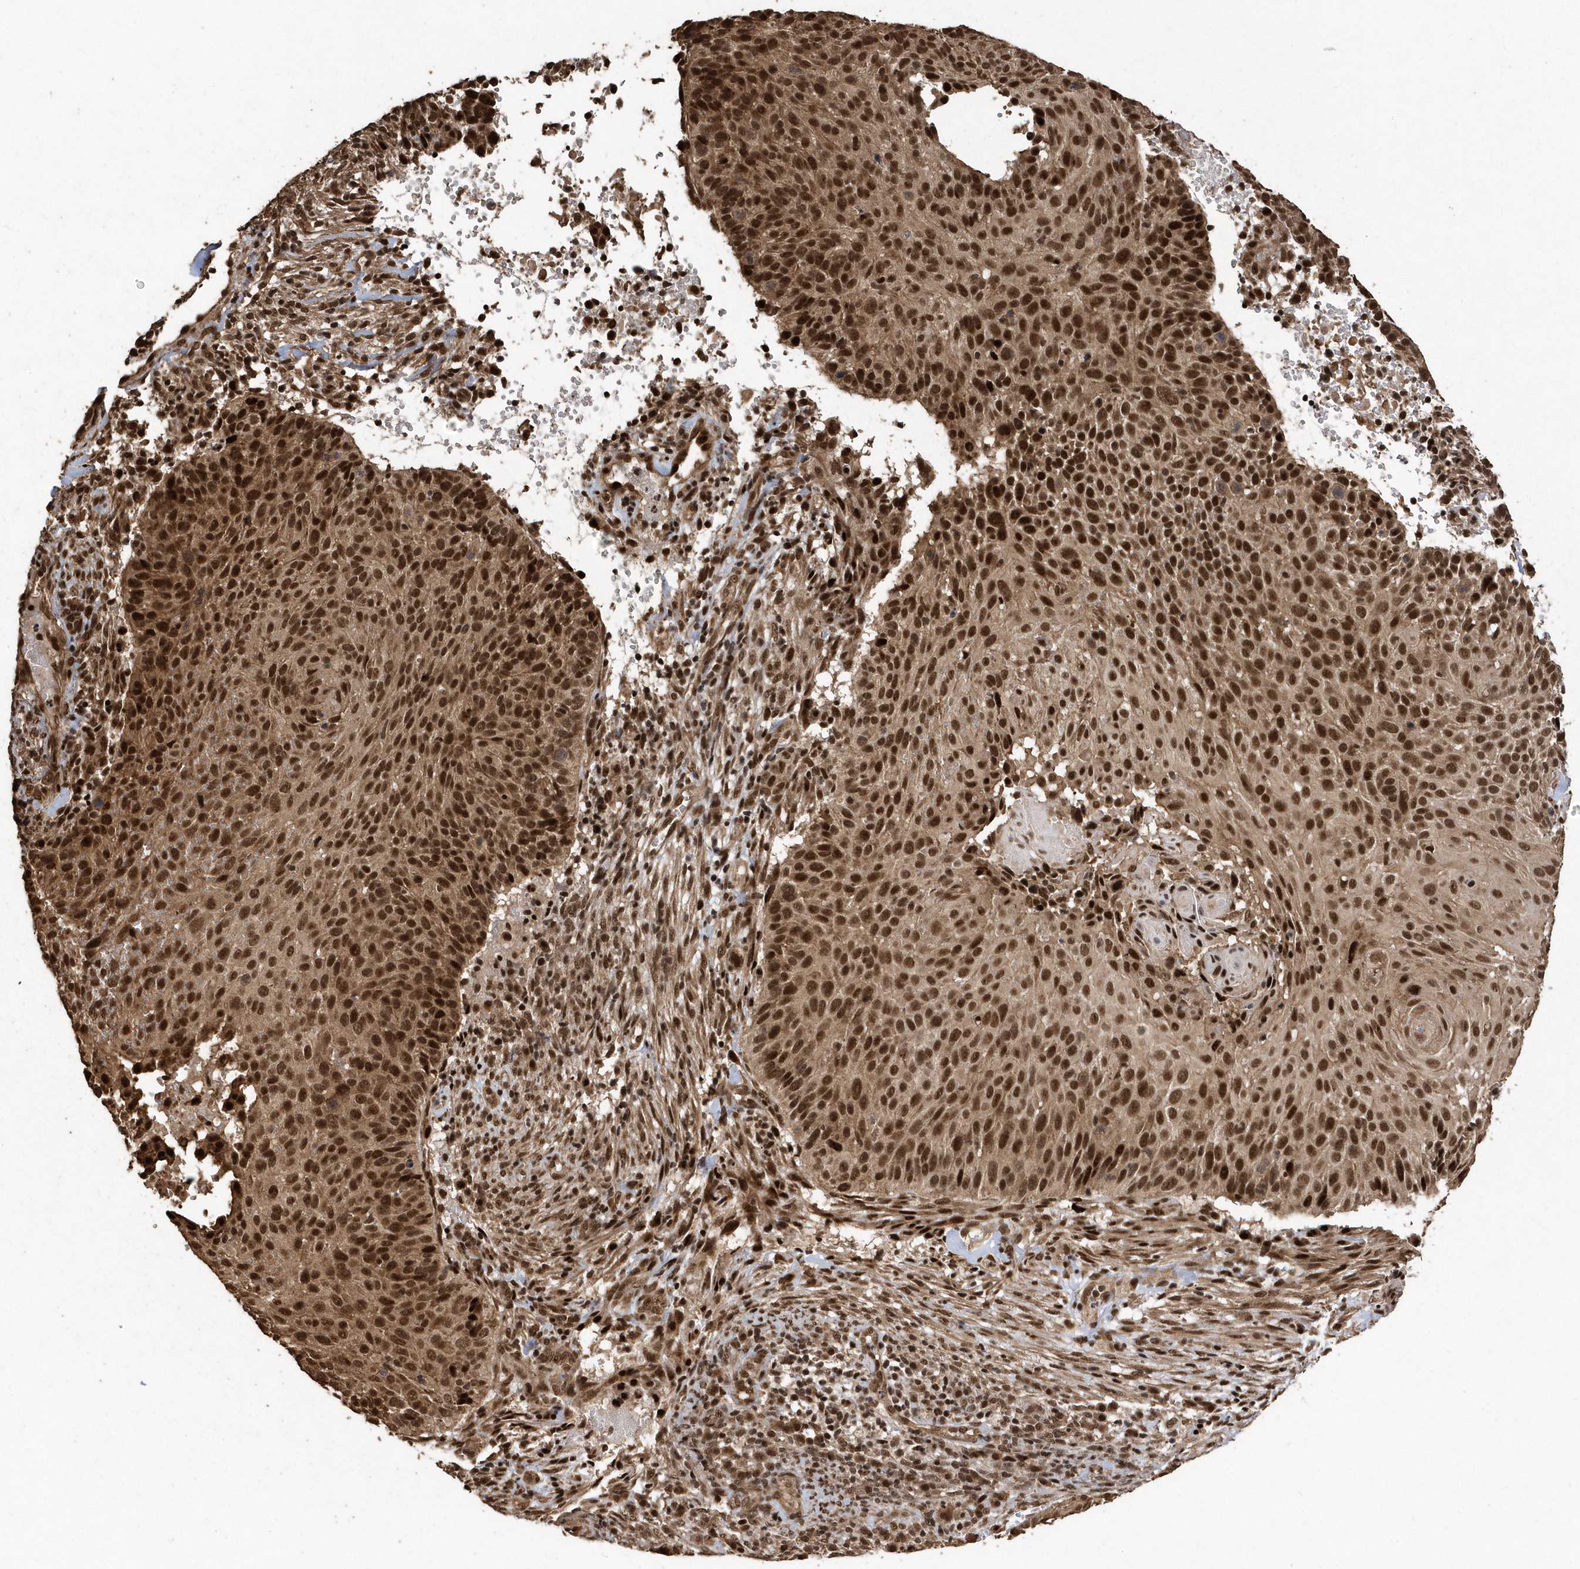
{"staining": {"intensity": "strong", "quantity": ">75%", "location": "cytoplasmic/membranous,nuclear"}, "tissue": "cervical cancer", "cell_type": "Tumor cells", "image_type": "cancer", "snomed": [{"axis": "morphology", "description": "Squamous cell carcinoma, NOS"}, {"axis": "topography", "description": "Cervix"}], "caption": "An image of human cervical squamous cell carcinoma stained for a protein shows strong cytoplasmic/membranous and nuclear brown staining in tumor cells. The staining was performed using DAB to visualize the protein expression in brown, while the nuclei were stained in blue with hematoxylin (Magnification: 20x).", "gene": "INTS12", "patient": {"sex": "female", "age": 74}}